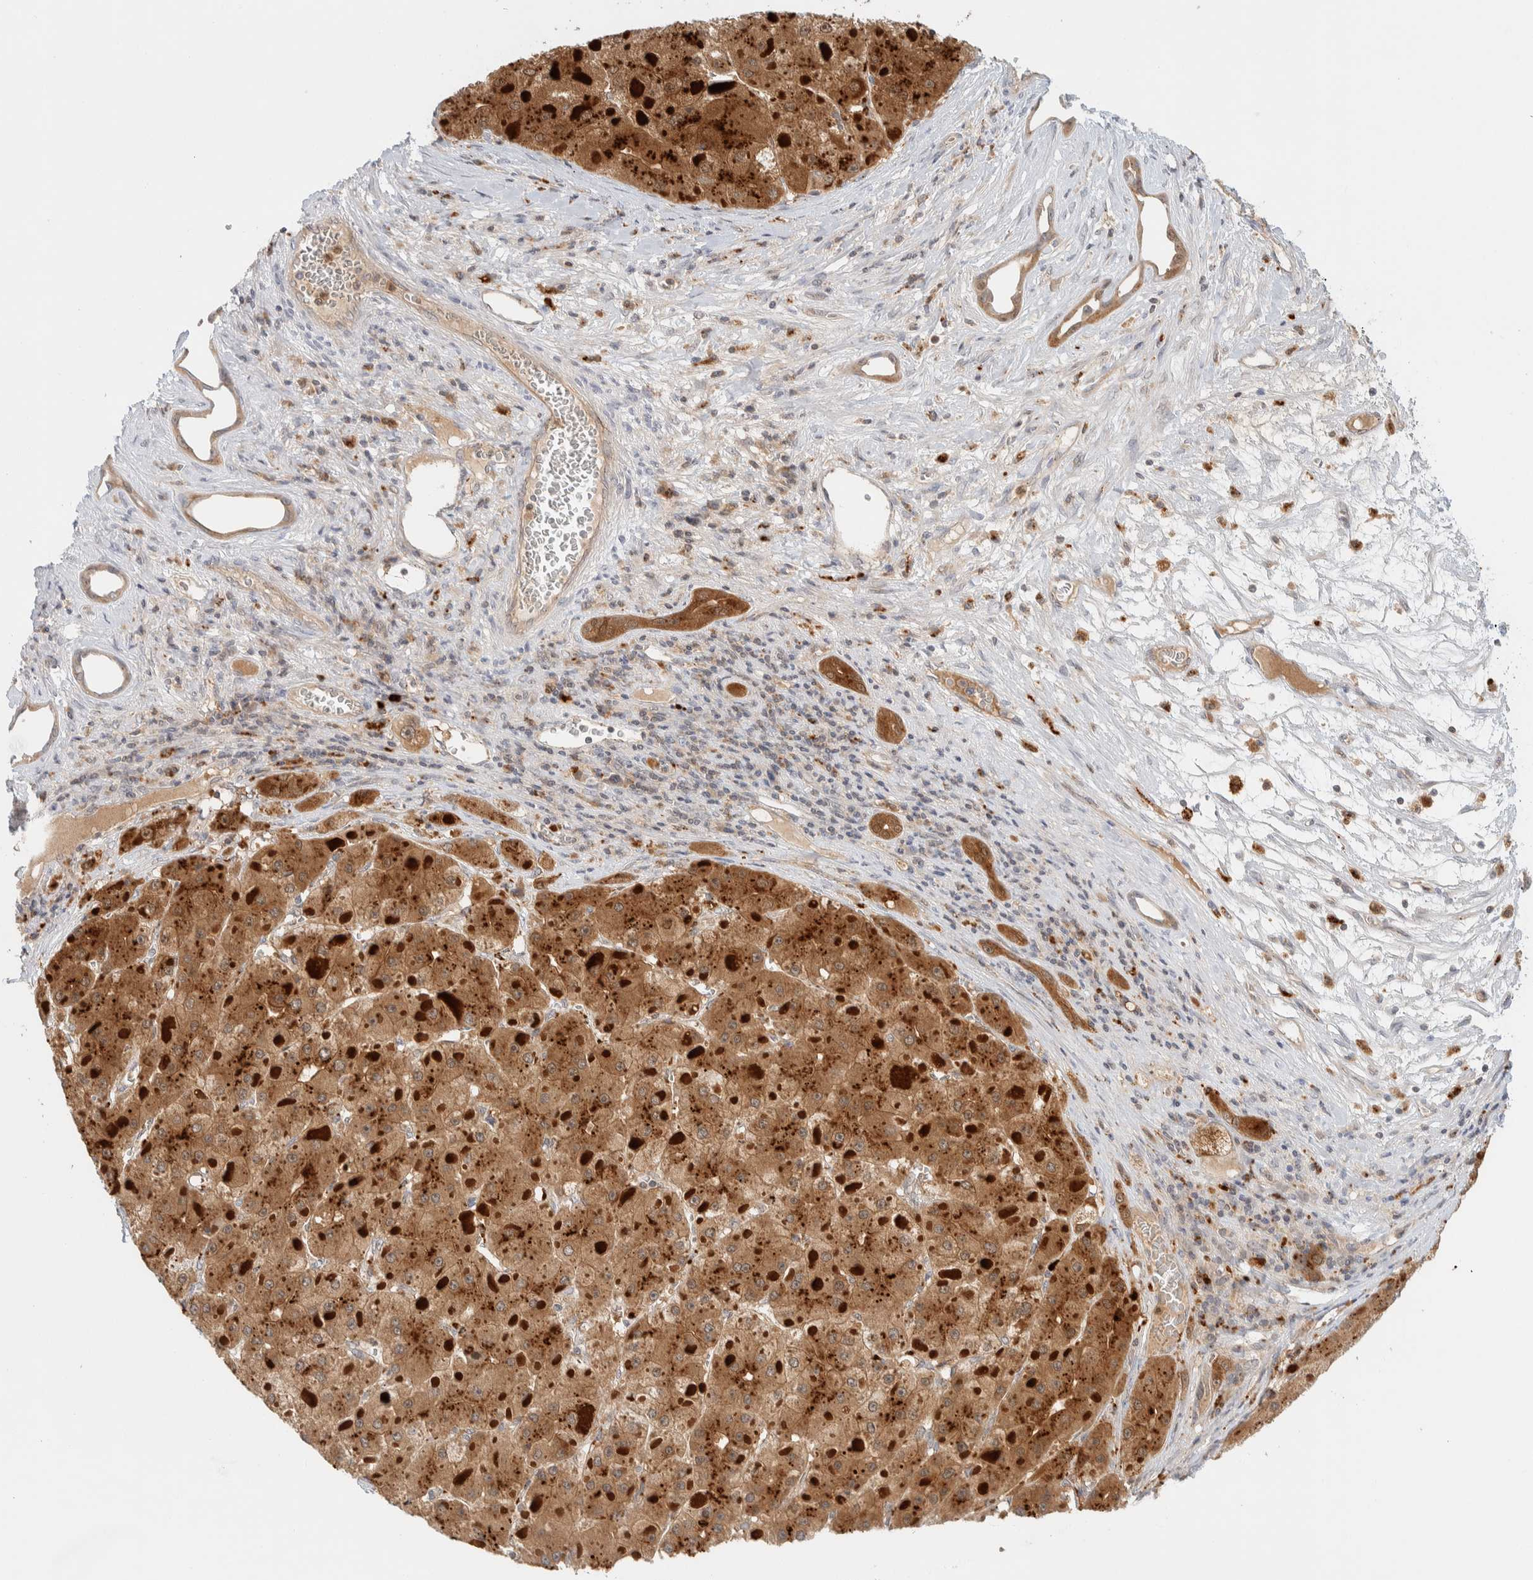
{"staining": {"intensity": "moderate", "quantity": ">75%", "location": "cytoplasmic/membranous"}, "tissue": "liver cancer", "cell_type": "Tumor cells", "image_type": "cancer", "snomed": [{"axis": "morphology", "description": "Carcinoma, Hepatocellular, NOS"}, {"axis": "topography", "description": "Liver"}], "caption": "DAB (3,3'-diaminobenzidine) immunohistochemical staining of human liver hepatocellular carcinoma reveals moderate cytoplasmic/membranous protein positivity in approximately >75% of tumor cells. (brown staining indicates protein expression, while blue staining denotes nuclei).", "gene": "GCLM", "patient": {"sex": "female", "age": 73}}